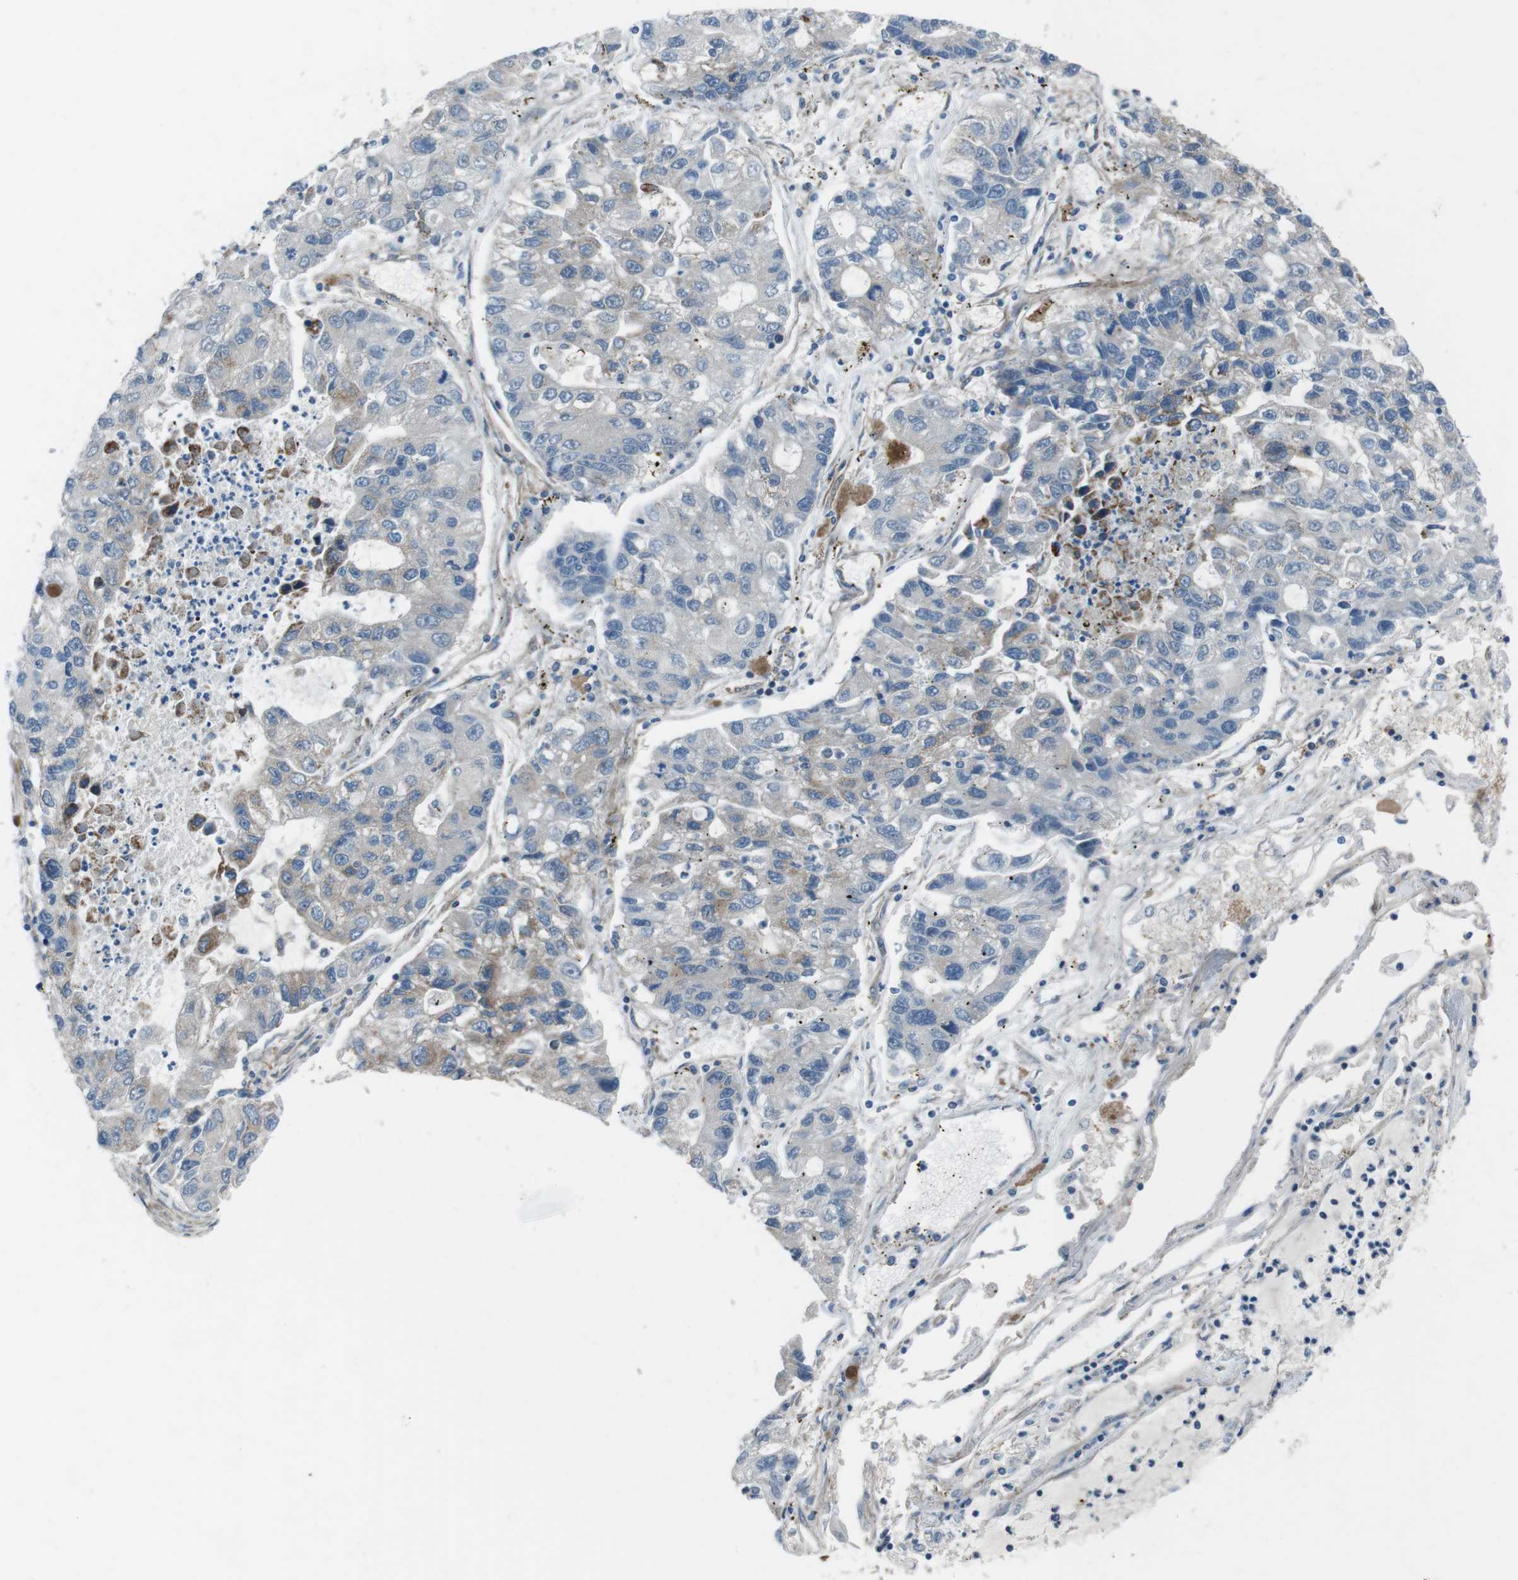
{"staining": {"intensity": "negative", "quantity": "none", "location": "none"}, "tissue": "lung cancer", "cell_type": "Tumor cells", "image_type": "cancer", "snomed": [{"axis": "morphology", "description": "Adenocarcinoma, NOS"}, {"axis": "topography", "description": "Lung"}], "caption": "High magnification brightfield microscopy of lung cancer stained with DAB (brown) and counterstained with hematoxylin (blue): tumor cells show no significant staining.", "gene": "FAM174B", "patient": {"sex": "female", "age": 51}}